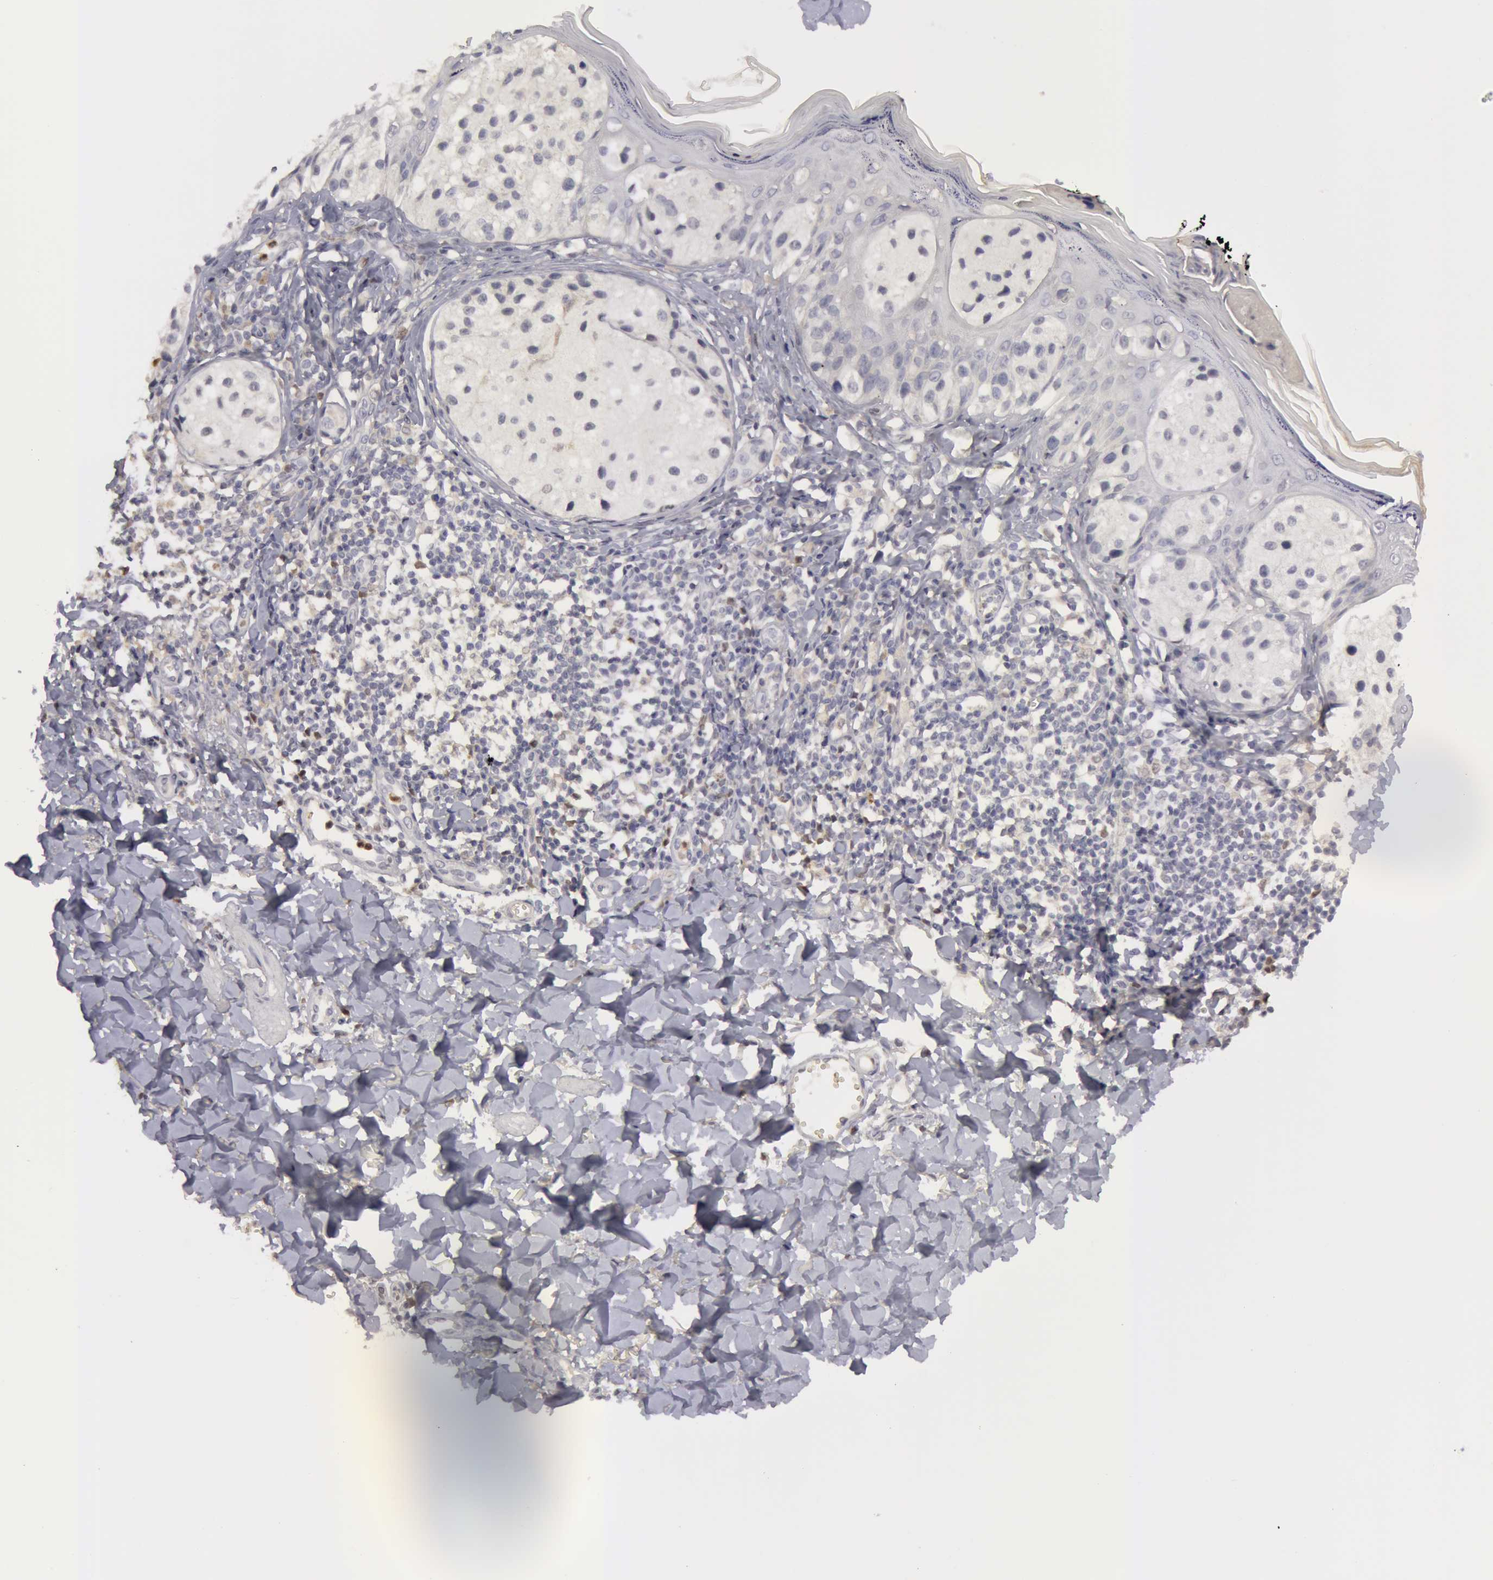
{"staining": {"intensity": "negative", "quantity": "none", "location": "none"}, "tissue": "melanoma", "cell_type": "Tumor cells", "image_type": "cancer", "snomed": [{"axis": "morphology", "description": "Malignant melanoma, NOS"}, {"axis": "topography", "description": "Skin"}], "caption": "Tumor cells show no significant expression in malignant melanoma. Nuclei are stained in blue.", "gene": "CAT", "patient": {"sex": "male", "age": 23}}